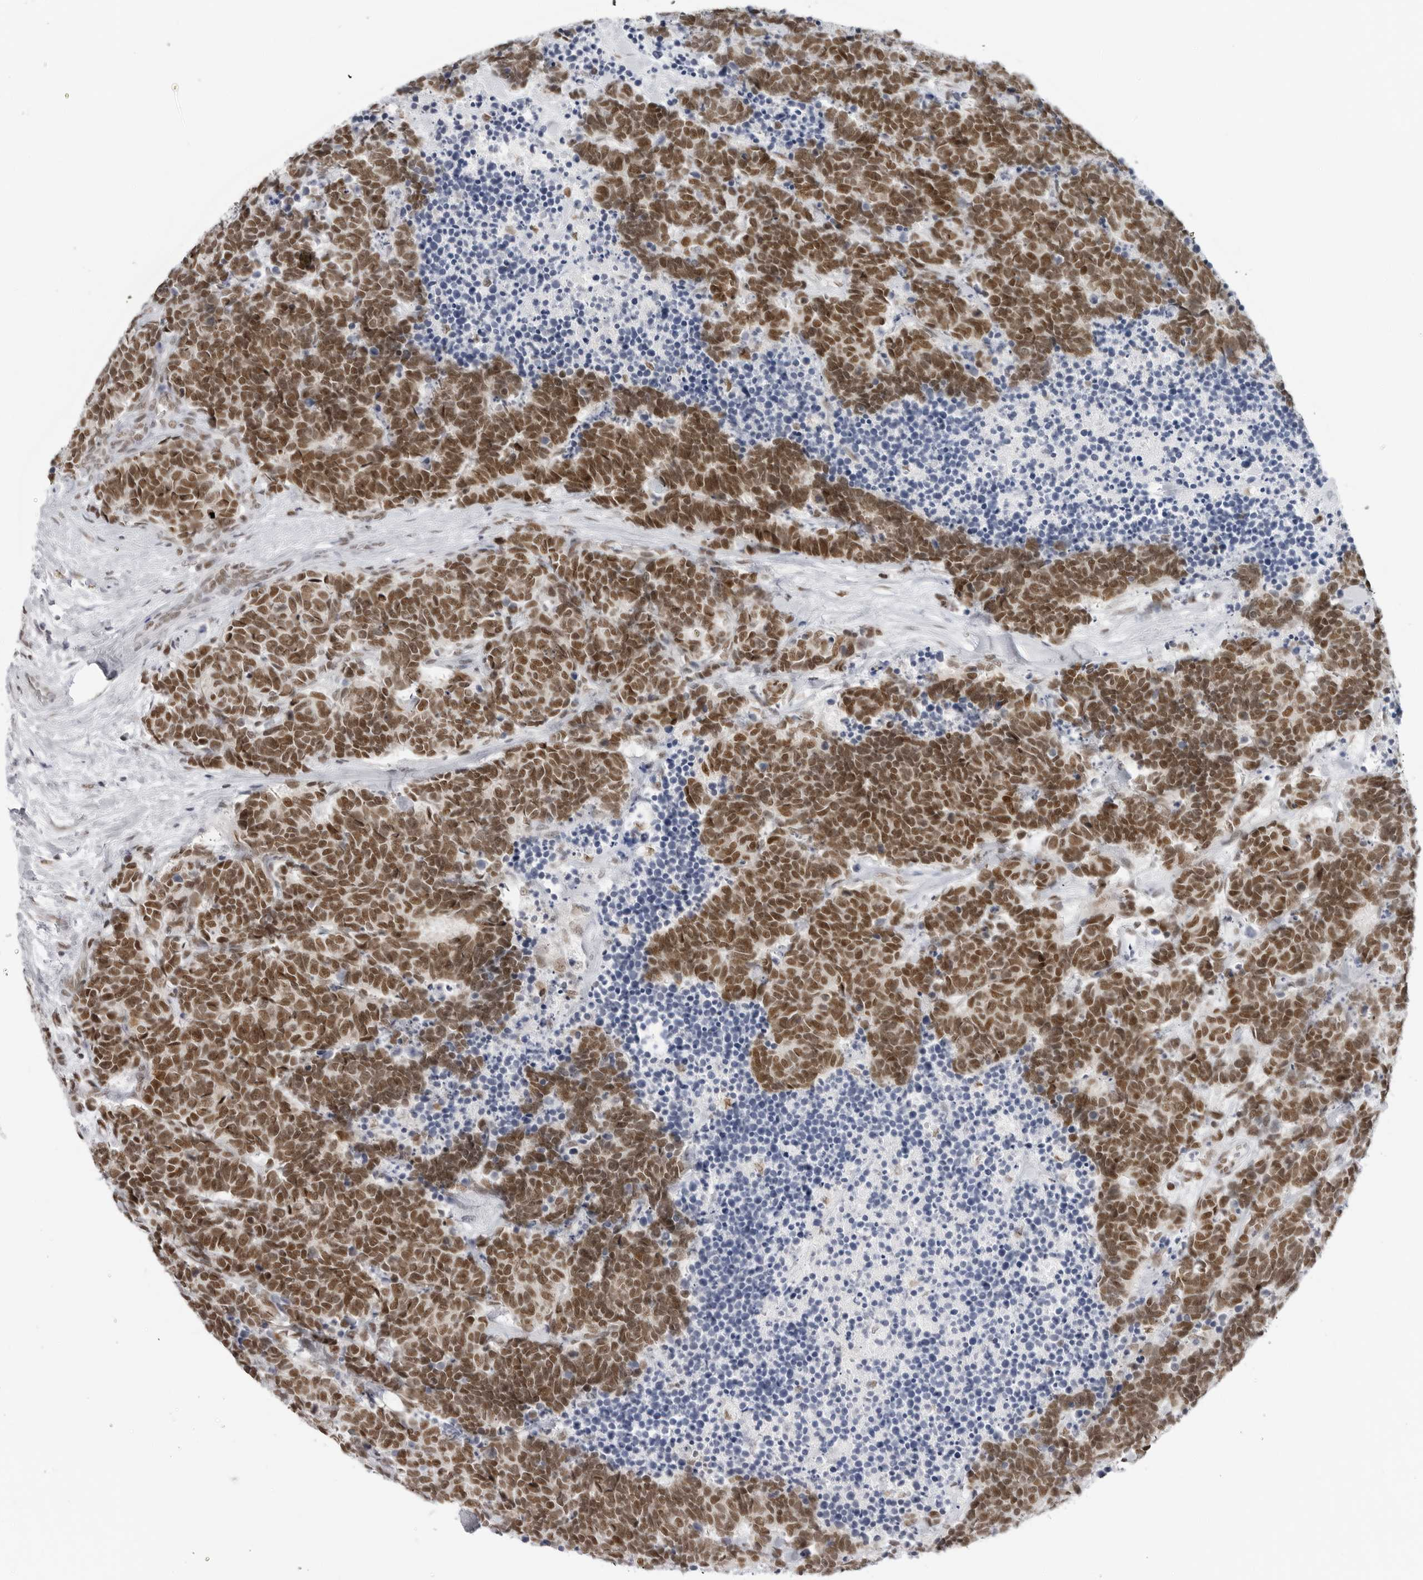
{"staining": {"intensity": "moderate", "quantity": ">75%", "location": "nuclear"}, "tissue": "carcinoid", "cell_type": "Tumor cells", "image_type": "cancer", "snomed": [{"axis": "morphology", "description": "Carcinoma, NOS"}, {"axis": "morphology", "description": "Carcinoid, malignant, NOS"}, {"axis": "topography", "description": "Urinary bladder"}], "caption": "Immunohistochemical staining of carcinoid displays moderate nuclear protein positivity in approximately >75% of tumor cells.", "gene": "FOXK2", "patient": {"sex": "male", "age": 57}}